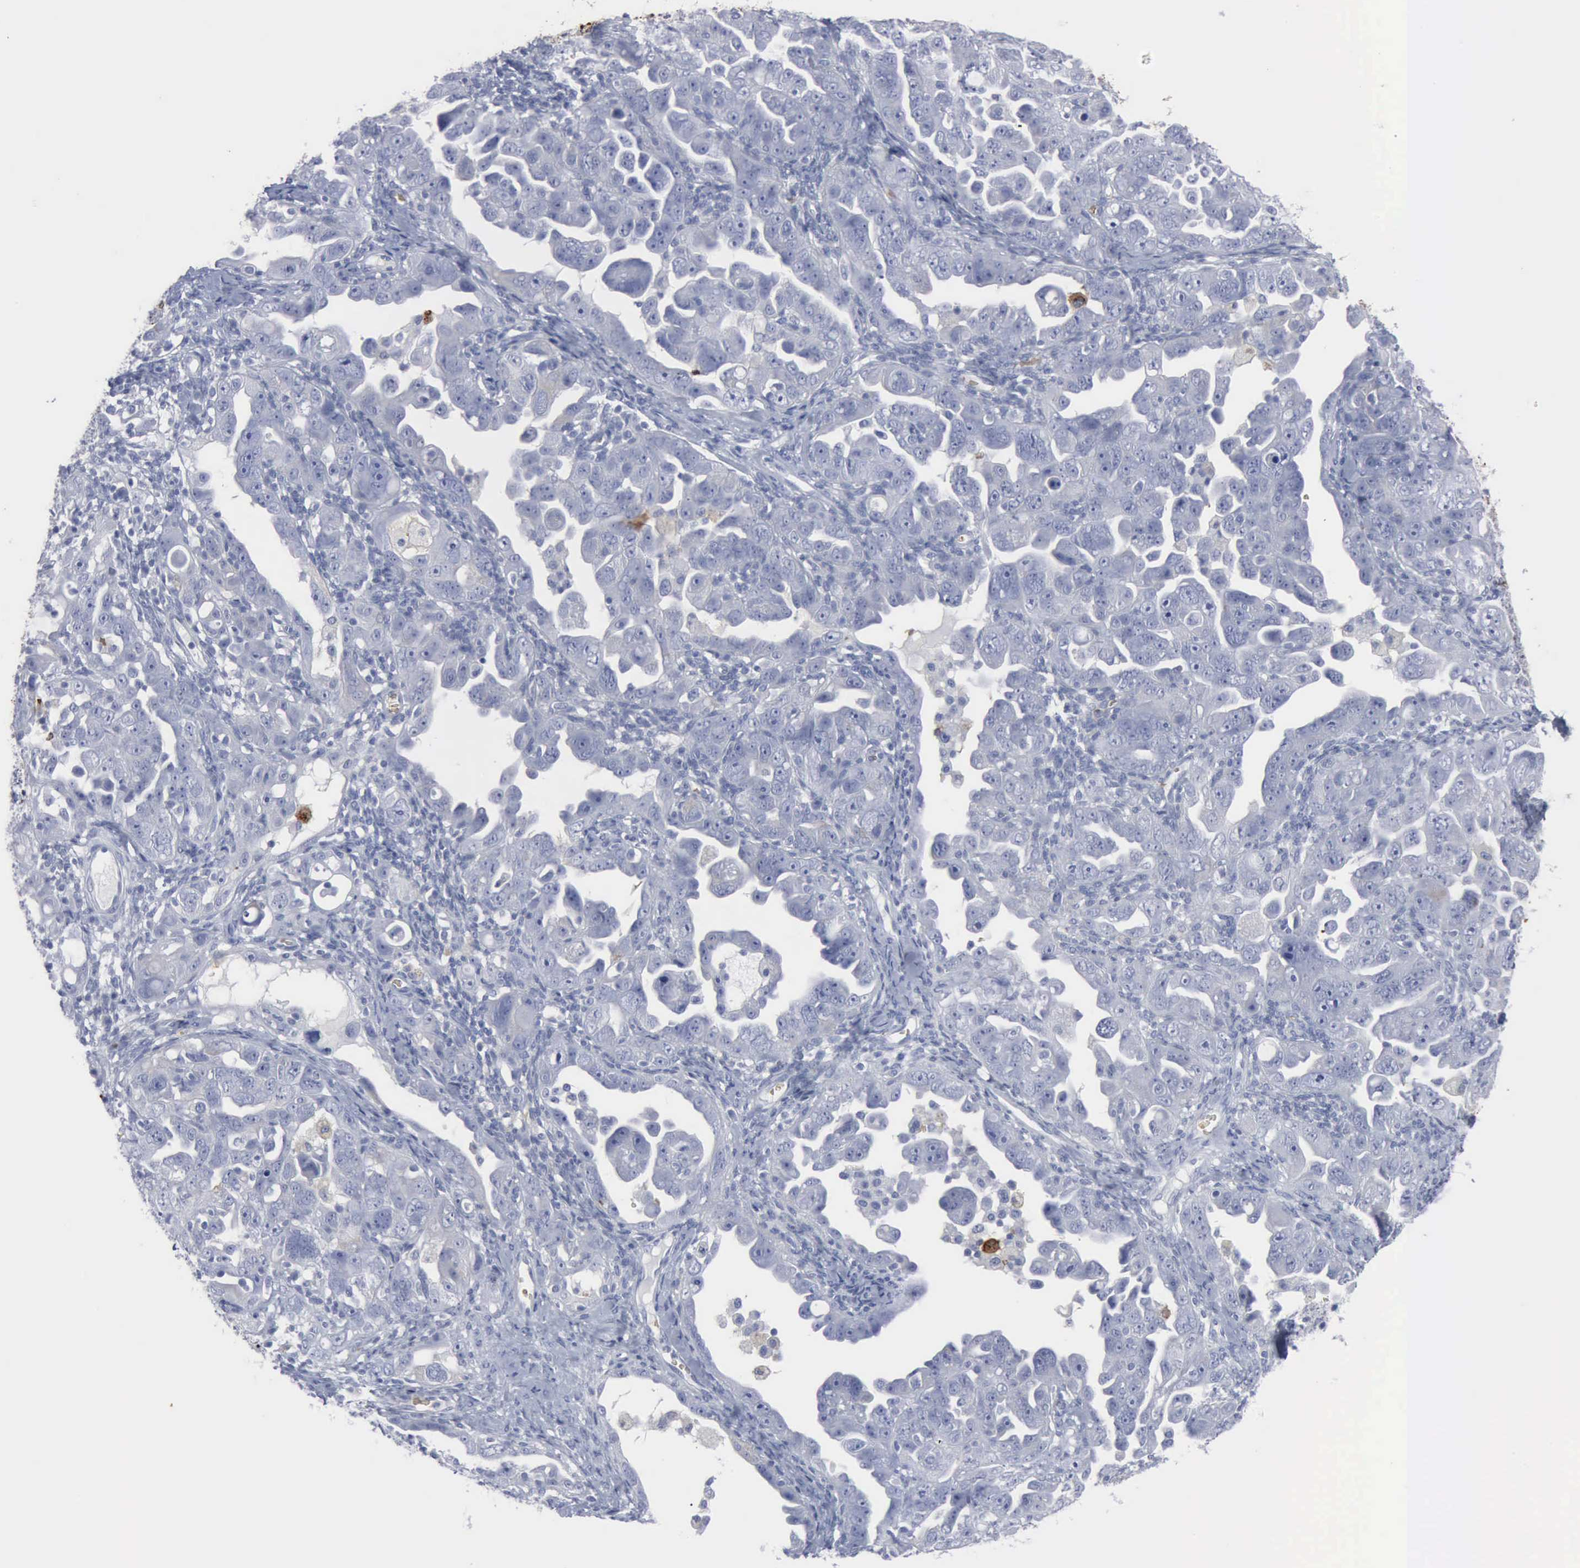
{"staining": {"intensity": "negative", "quantity": "none", "location": "none"}, "tissue": "ovarian cancer", "cell_type": "Tumor cells", "image_type": "cancer", "snomed": [{"axis": "morphology", "description": "Cystadenocarcinoma, serous, NOS"}, {"axis": "topography", "description": "Ovary"}], "caption": "High magnification brightfield microscopy of ovarian cancer stained with DAB (brown) and counterstained with hematoxylin (blue): tumor cells show no significant expression.", "gene": "TGFB1", "patient": {"sex": "female", "age": 66}}